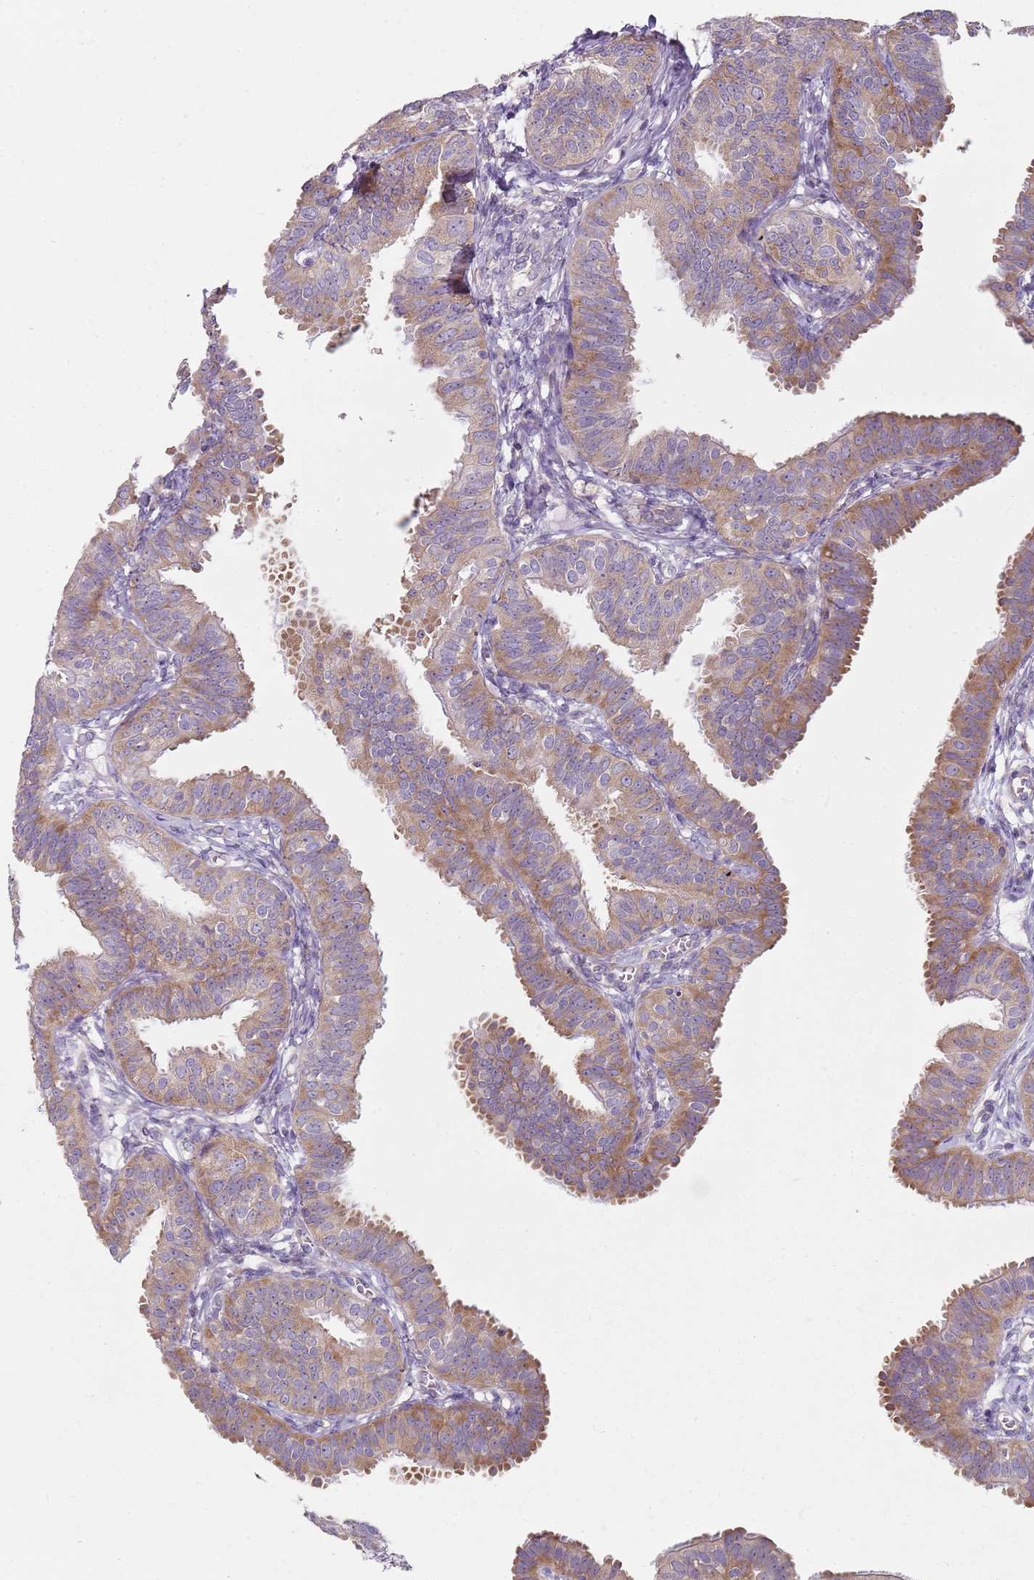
{"staining": {"intensity": "moderate", "quantity": "25%-75%", "location": "cytoplasmic/membranous"}, "tissue": "fallopian tube", "cell_type": "Glandular cells", "image_type": "normal", "snomed": [{"axis": "morphology", "description": "Normal tissue, NOS"}, {"axis": "topography", "description": "Fallopian tube"}], "caption": "Immunohistochemistry (DAB (3,3'-diaminobenzidine)) staining of benign human fallopian tube exhibits moderate cytoplasmic/membranous protein positivity in about 25%-75% of glandular cells.", "gene": "SLC26A6", "patient": {"sex": "female", "age": 35}}